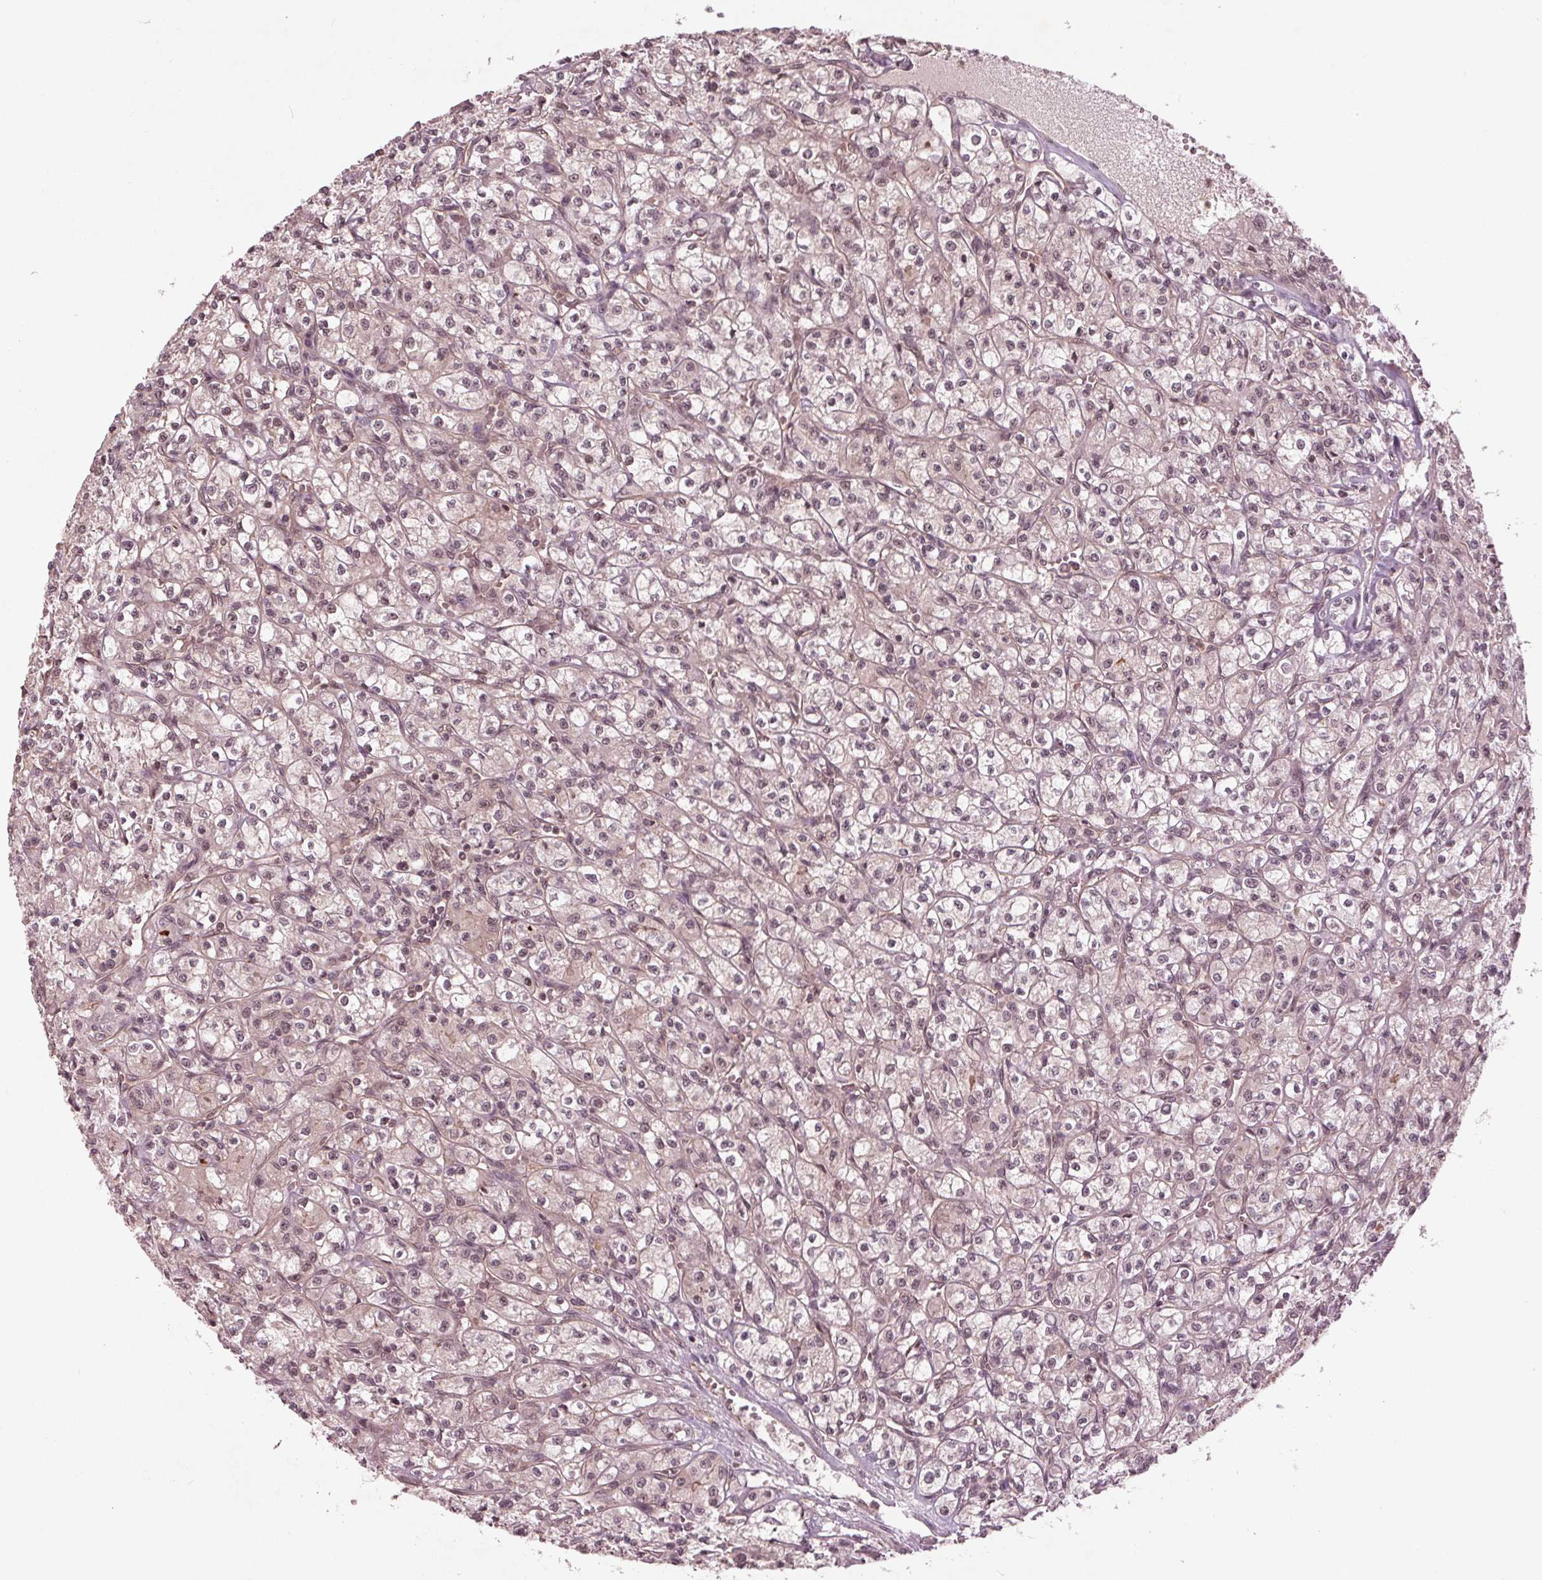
{"staining": {"intensity": "negative", "quantity": "none", "location": "none"}, "tissue": "renal cancer", "cell_type": "Tumor cells", "image_type": "cancer", "snomed": [{"axis": "morphology", "description": "Adenocarcinoma, NOS"}, {"axis": "topography", "description": "Kidney"}], "caption": "A photomicrograph of renal adenocarcinoma stained for a protein exhibits no brown staining in tumor cells. (Brightfield microscopy of DAB (3,3'-diaminobenzidine) IHC at high magnification).", "gene": "BTBD1", "patient": {"sex": "female", "age": 70}}